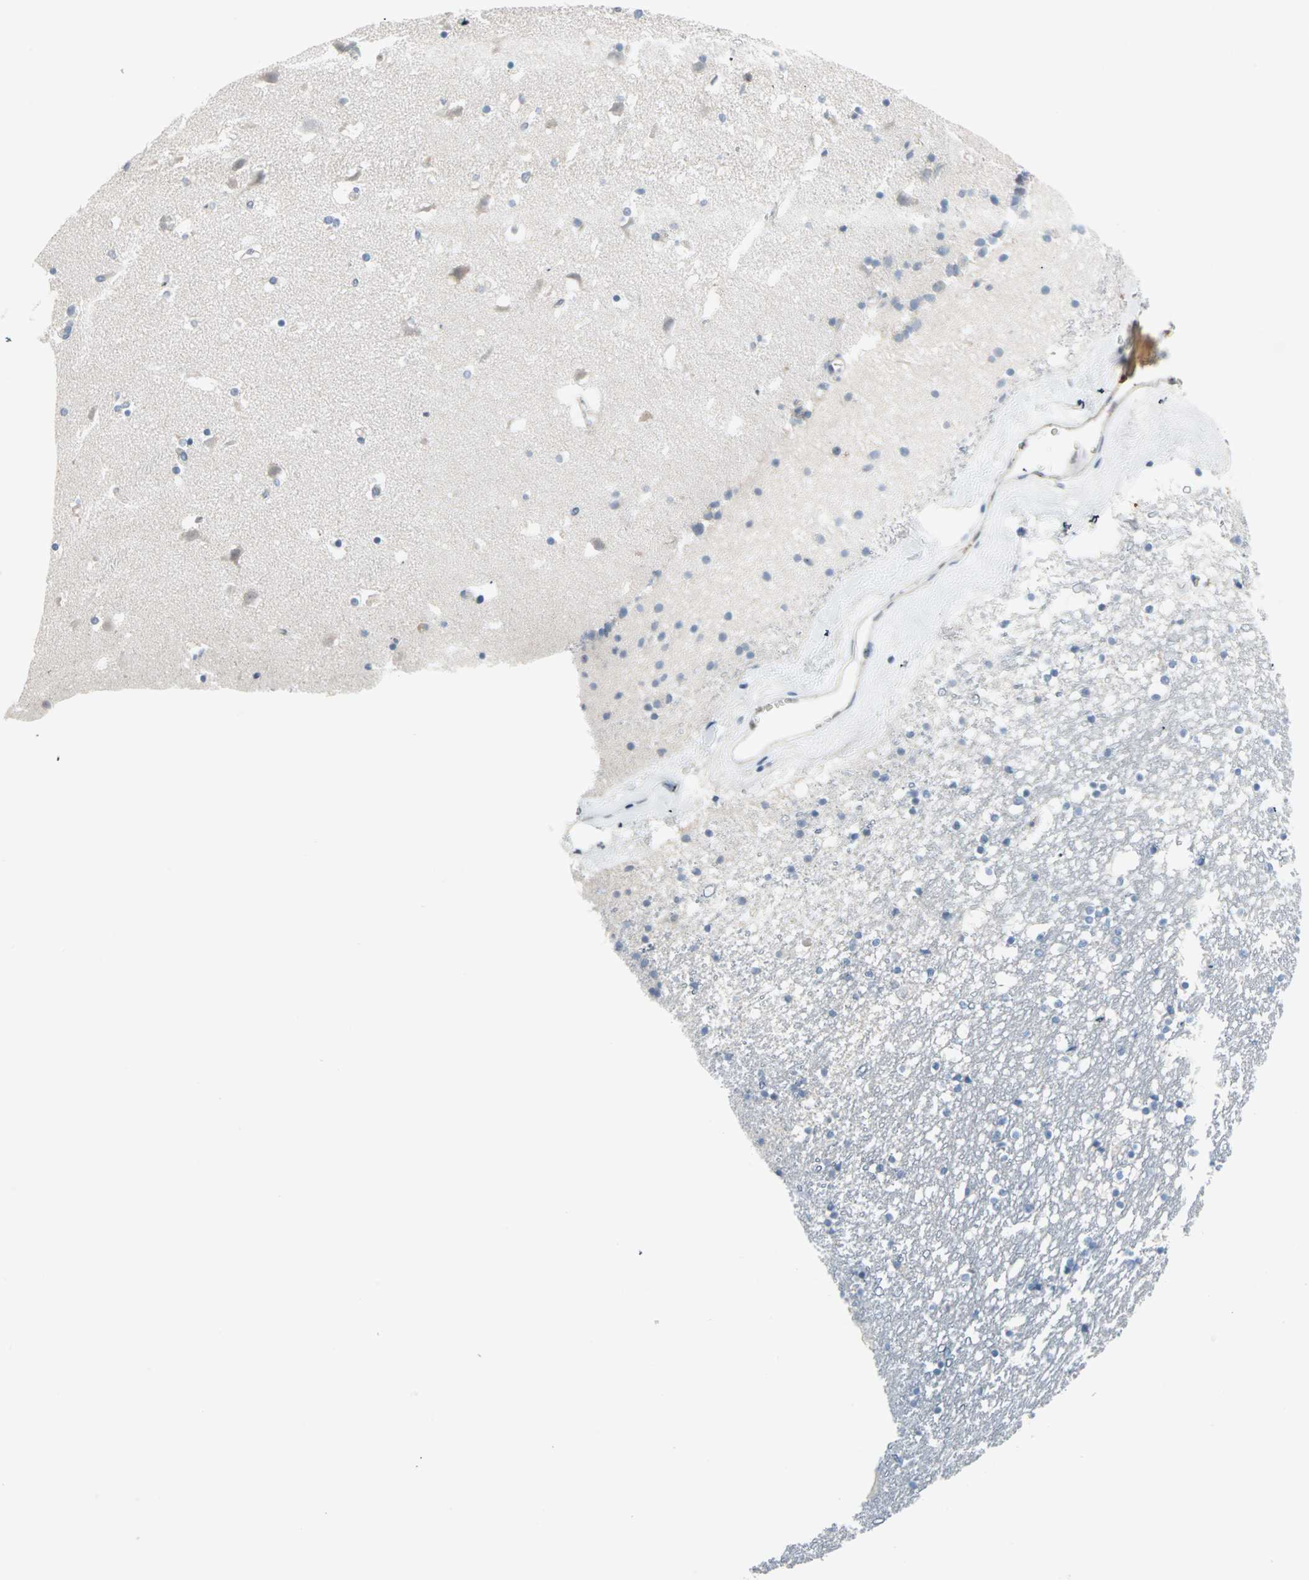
{"staining": {"intensity": "negative", "quantity": "none", "location": "none"}, "tissue": "caudate", "cell_type": "Glial cells", "image_type": "normal", "snomed": [{"axis": "morphology", "description": "Normal tissue, NOS"}, {"axis": "topography", "description": "Lateral ventricle wall"}], "caption": "A photomicrograph of caudate stained for a protein shows no brown staining in glial cells. (DAB (3,3'-diaminobenzidine) immunohistochemistry (IHC), high magnification).", "gene": "CAND2", "patient": {"sex": "male", "age": 45}}